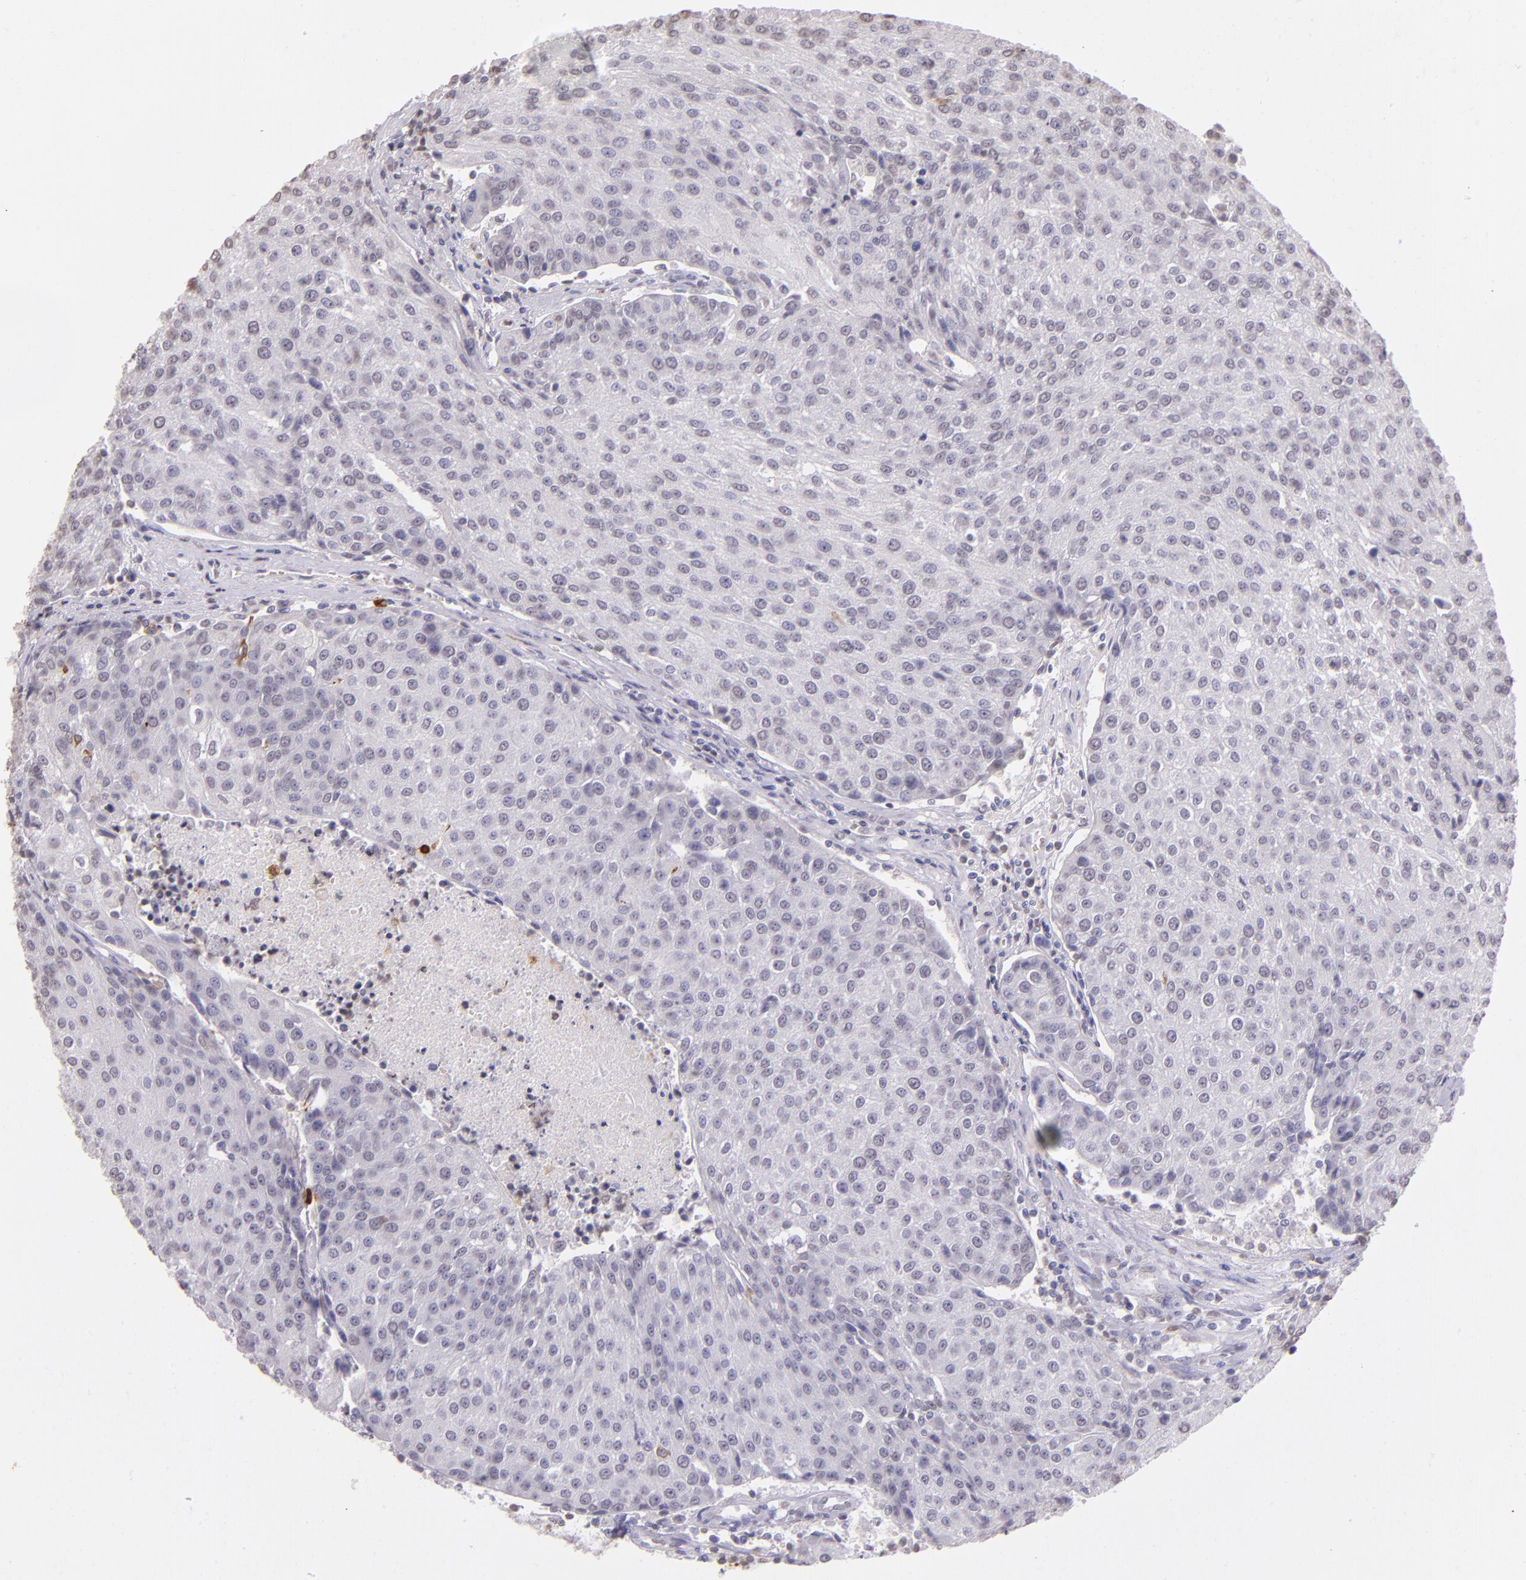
{"staining": {"intensity": "negative", "quantity": "none", "location": "none"}, "tissue": "urothelial cancer", "cell_type": "Tumor cells", "image_type": "cancer", "snomed": [{"axis": "morphology", "description": "Urothelial carcinoma, High grade"}, {"axis": "topography", "description": "Urinary bladder"}], "caption": "High-grade urothelial carcinoma was stained to show a protein in brown. There is no significant positivity in tumor cells.", "gene": "RTN1", "patient": {"sex": "female", "age": 85}}